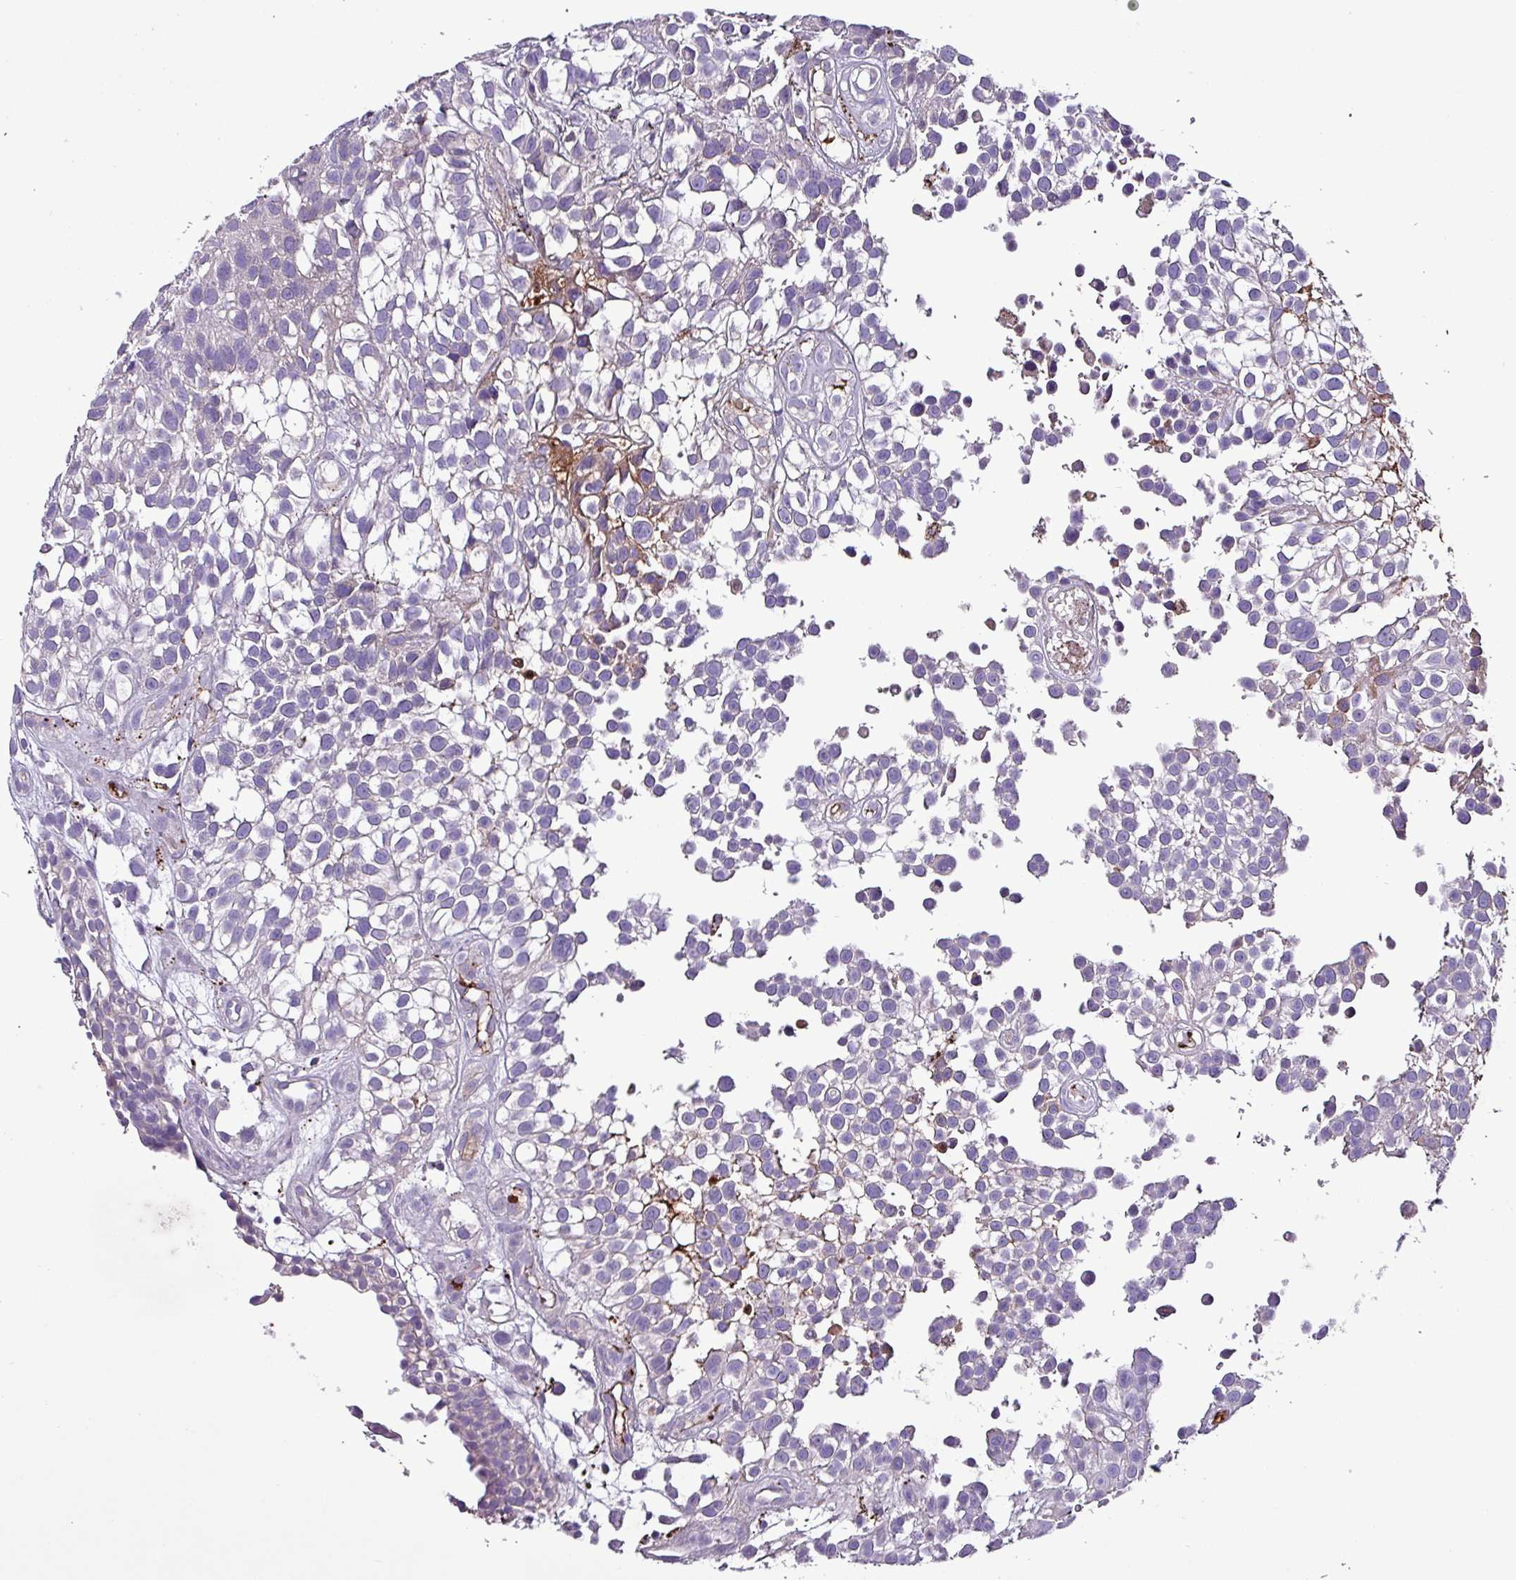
{"staining": {"intensity": "moderate", "quantity": "<25%", "location": "cytoplasmic/membranous"}, "tissue": "urothelial cancer", "cell_type": "Tumor cells", "image_type": "cancer", "snomed": [{"axis": "morphology", "description": "Urothelial carcinoma, High grade"}, {"axis": "topography", "description": "Urinary bladder"}], "caption": "Approximately <25% of tumor cells in urothelial cancer reveal moderate cytoplasmic/membranous protein positivity as visualized by brown immunohistochemical staining.", "gene": "HP", "patient": {"sex": "male", "age": 56}}